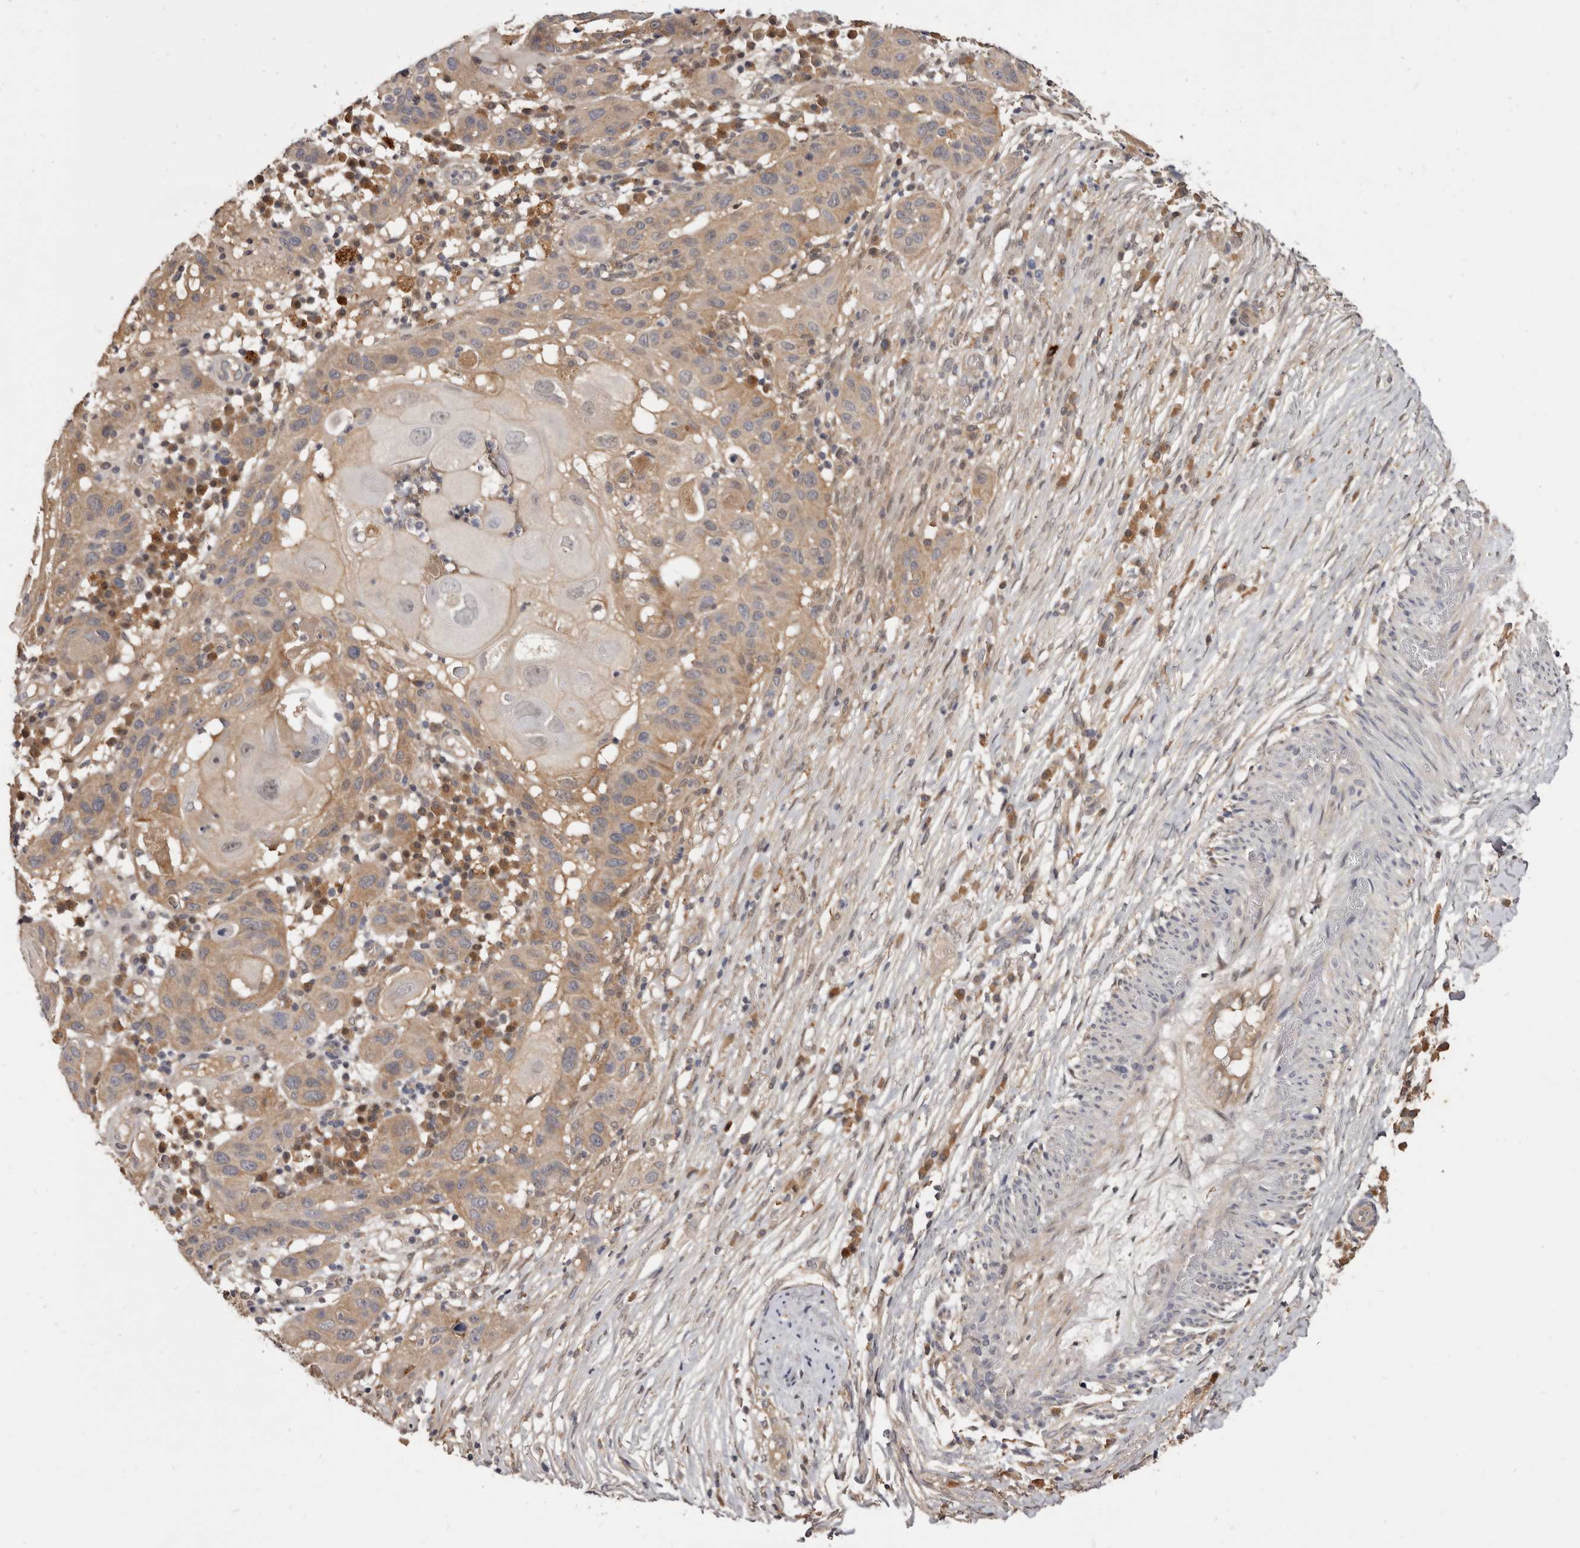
{"staining": {"intensity": "moderate", "quantity": ">75%", "location": "cytoplasmic/membranous"}, "tissue": "skin cancer", "cell_type": "Tumor cells", "image_type": "cancer", "snomed": [{"axis": "morphology", "description": "Normal tissue, NOS"}, {"axis": "morphology", "description": "Squamous cell carcinoma, NOS"}, {"axis": "topography", "description": "Skin"}], "caption": "Immunohistochemical staining of skin cancer displays medium levels of moderate cytoplasmic/membranous protein positivity in about >75% of tumor cells. The staining was performed using DAB, with brown indicating positive protein expression. Nuclei are stained blue with hematoxylin.", "gene": "INAVA", "patient": {"sex": "female", "age": 96}}